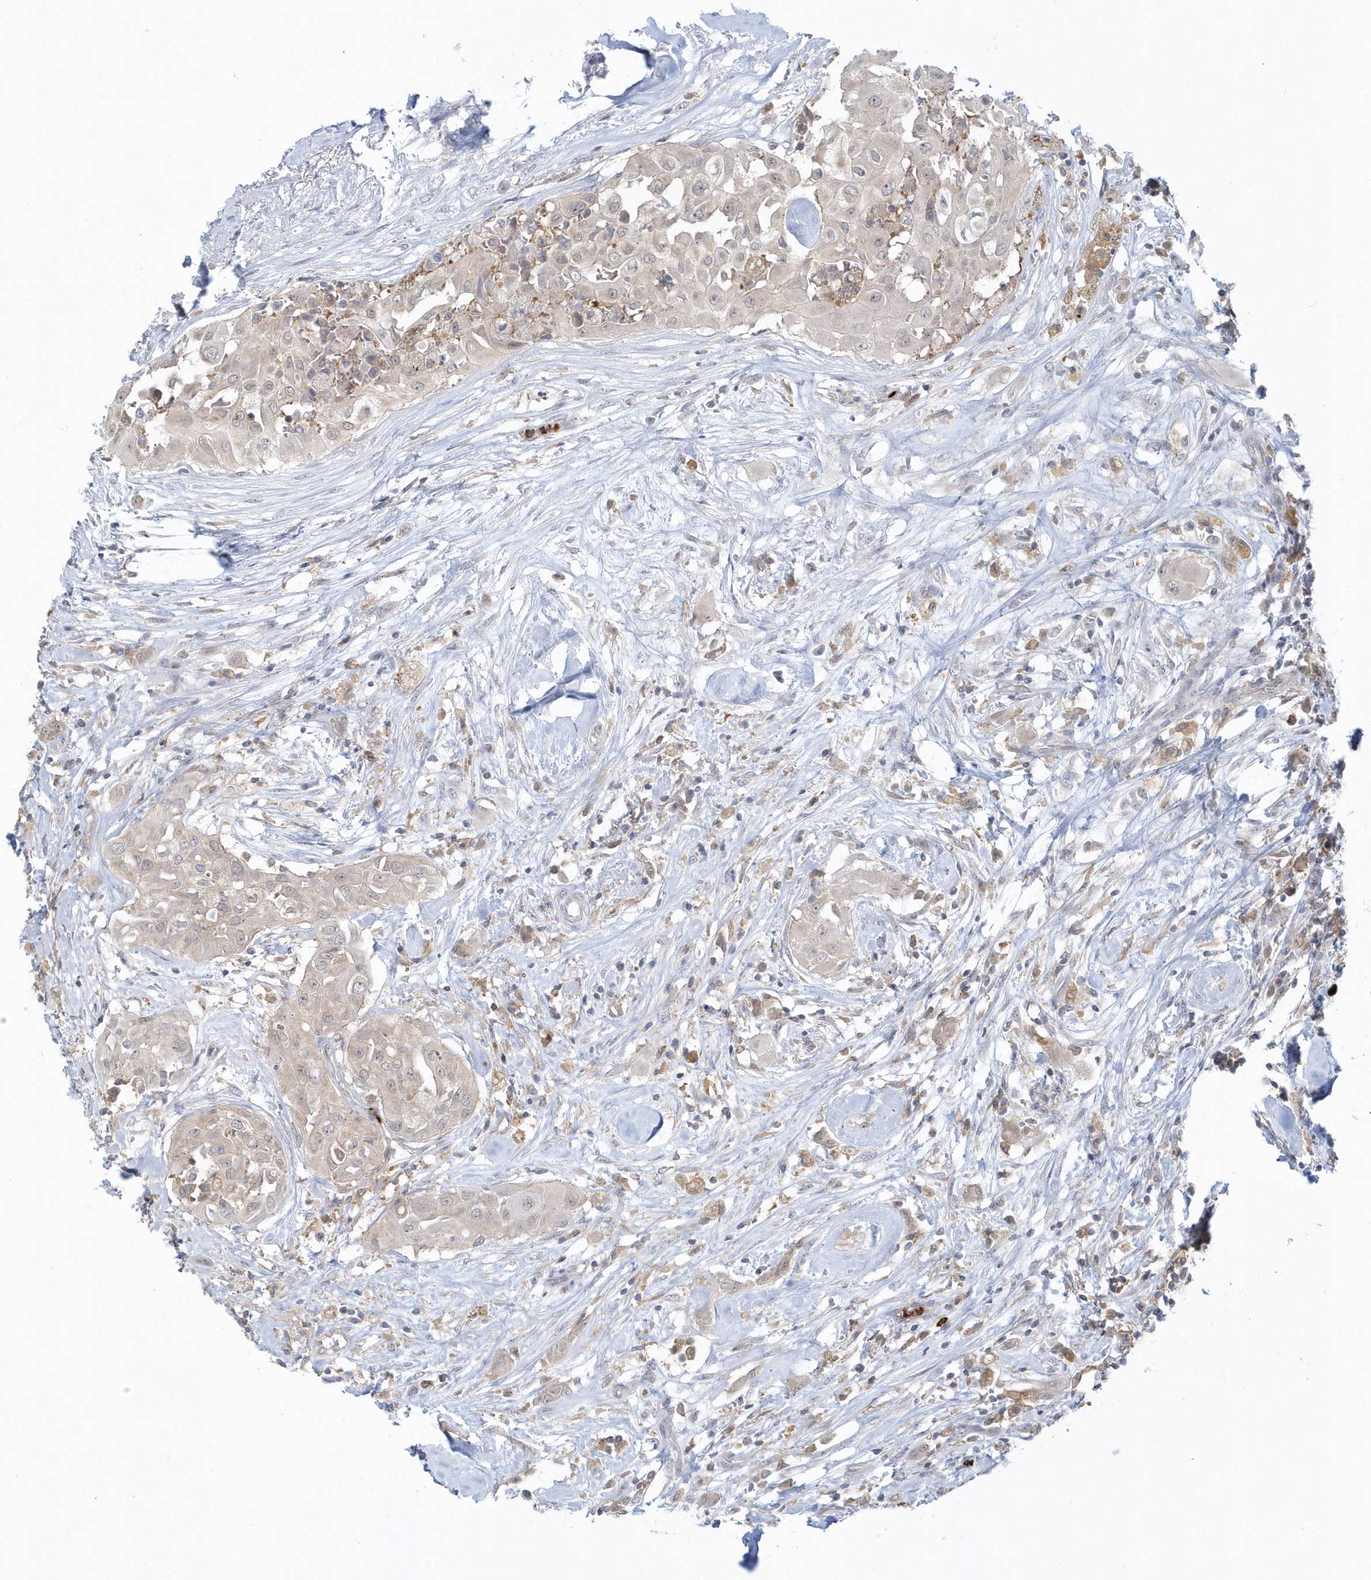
{"staining": {"intensity": "negative", "quantity": "none", "location": "none"}, "tissue": "thyroid cancer", "cell_type": "Tumor cells", "image_type": "cancer", "snomed": [{"axis": "morphology", "description": "Papillary adenocarcinoma, NOS"}, {"axis": "topography", "description": "Thyroid gland"}], "caption": "Human thyroid cancer (papillary adenocarcinoma) stained for a protein using immunohistochemistry (IHC) exhibits no staining in tumor cells.", "gene": "RNF7", "patient": {"sex": "female", "age": 59}}